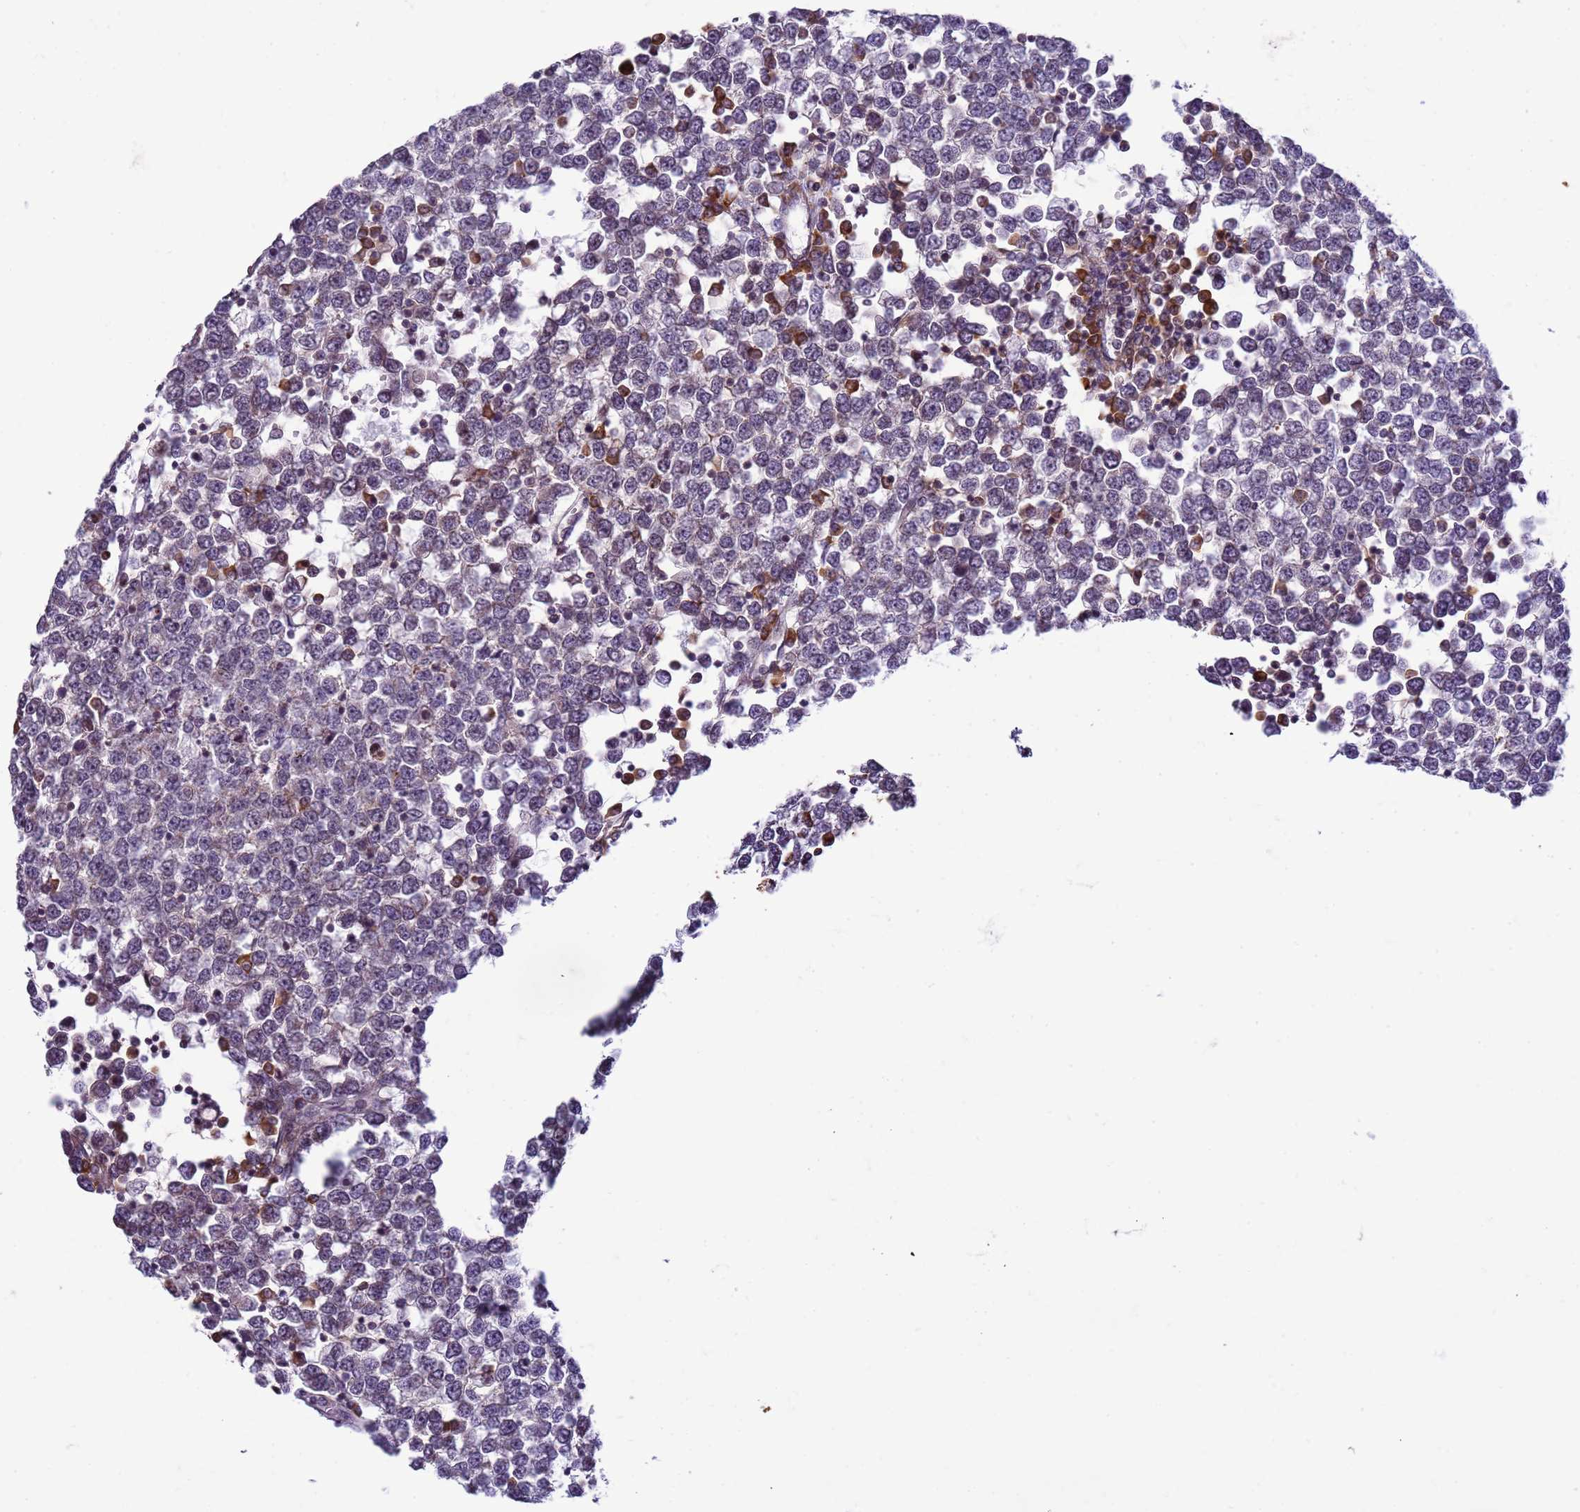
{"staining": {"intensity": "weak", "quantity": "25%-75%", "location": "cytoplasmic/membranous"}, "tissue": "testis cancer", "cell_type": "Tumor cells", "image_type": "cancer", "snomed": [{"axis": "morphology", "description": "Seminoma, NOS"}, {"axis": "topography", "description": "Testis"}], "caption": "Protein expression by immunohistochemistry reveals weak cytoplasmic/membranous staining in approximately 25%-75% of tumor cells in seminoma (testis).", "gene": "GEN1", "patient": {"sex": "male", "age": 65}}